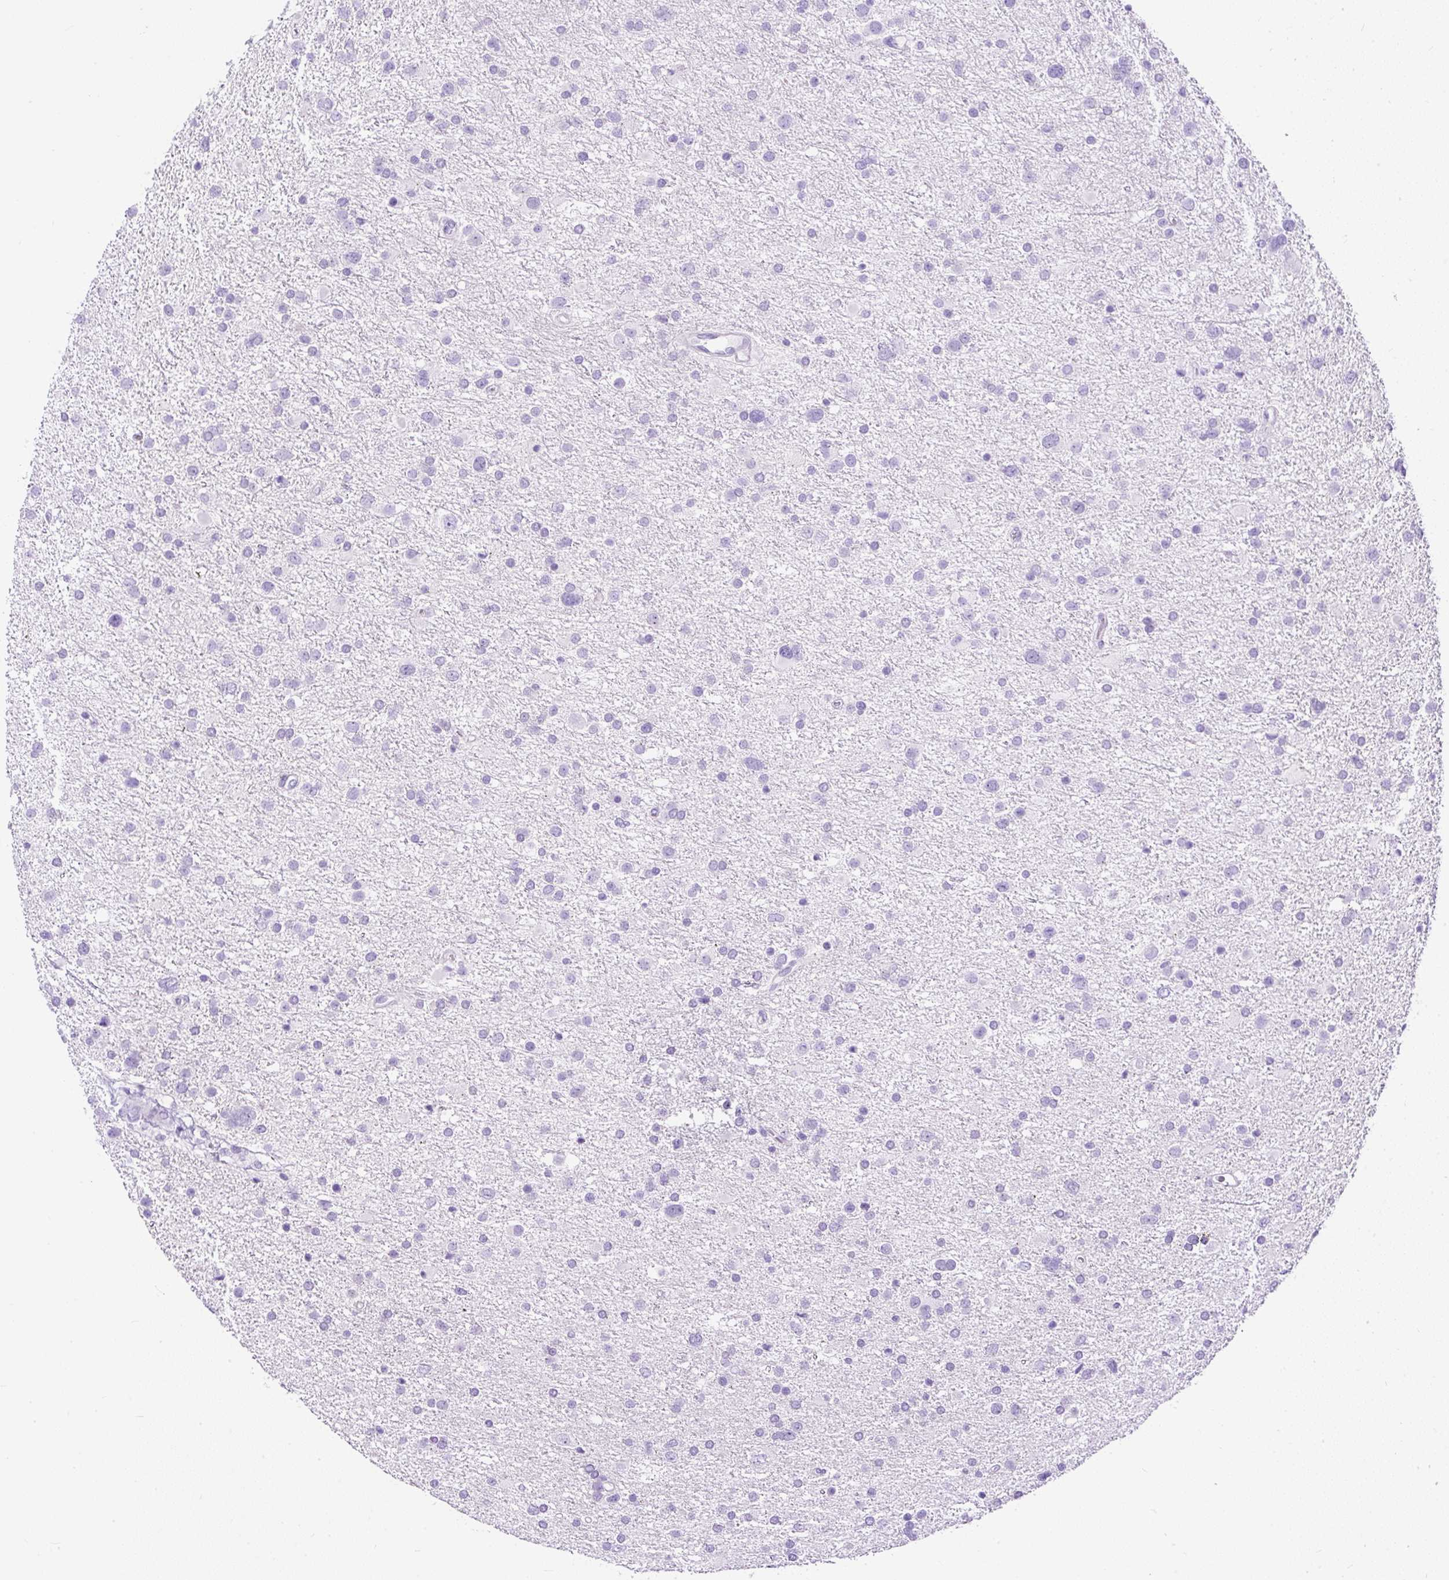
{"staining": {"intensity": "negative", "quantity": "none", "location": "none"}, "tissue": "glioma", "cell_type": "Tumor cells", "image_type": "cancer", "snomed": [{"axis": "morphology", "description": "Glioma, malignant, Low grade"}, {"axis": "topography", "description": "Brain"}], "caption": "A high-resolution micrograph shows immunohistochemistry (IHC) staining of malignant glioma (low-grade), which demonstrates no significant staining in tumor cells.", "gene": "STOX2", "patient": {"sex": "female", "age": 32}}